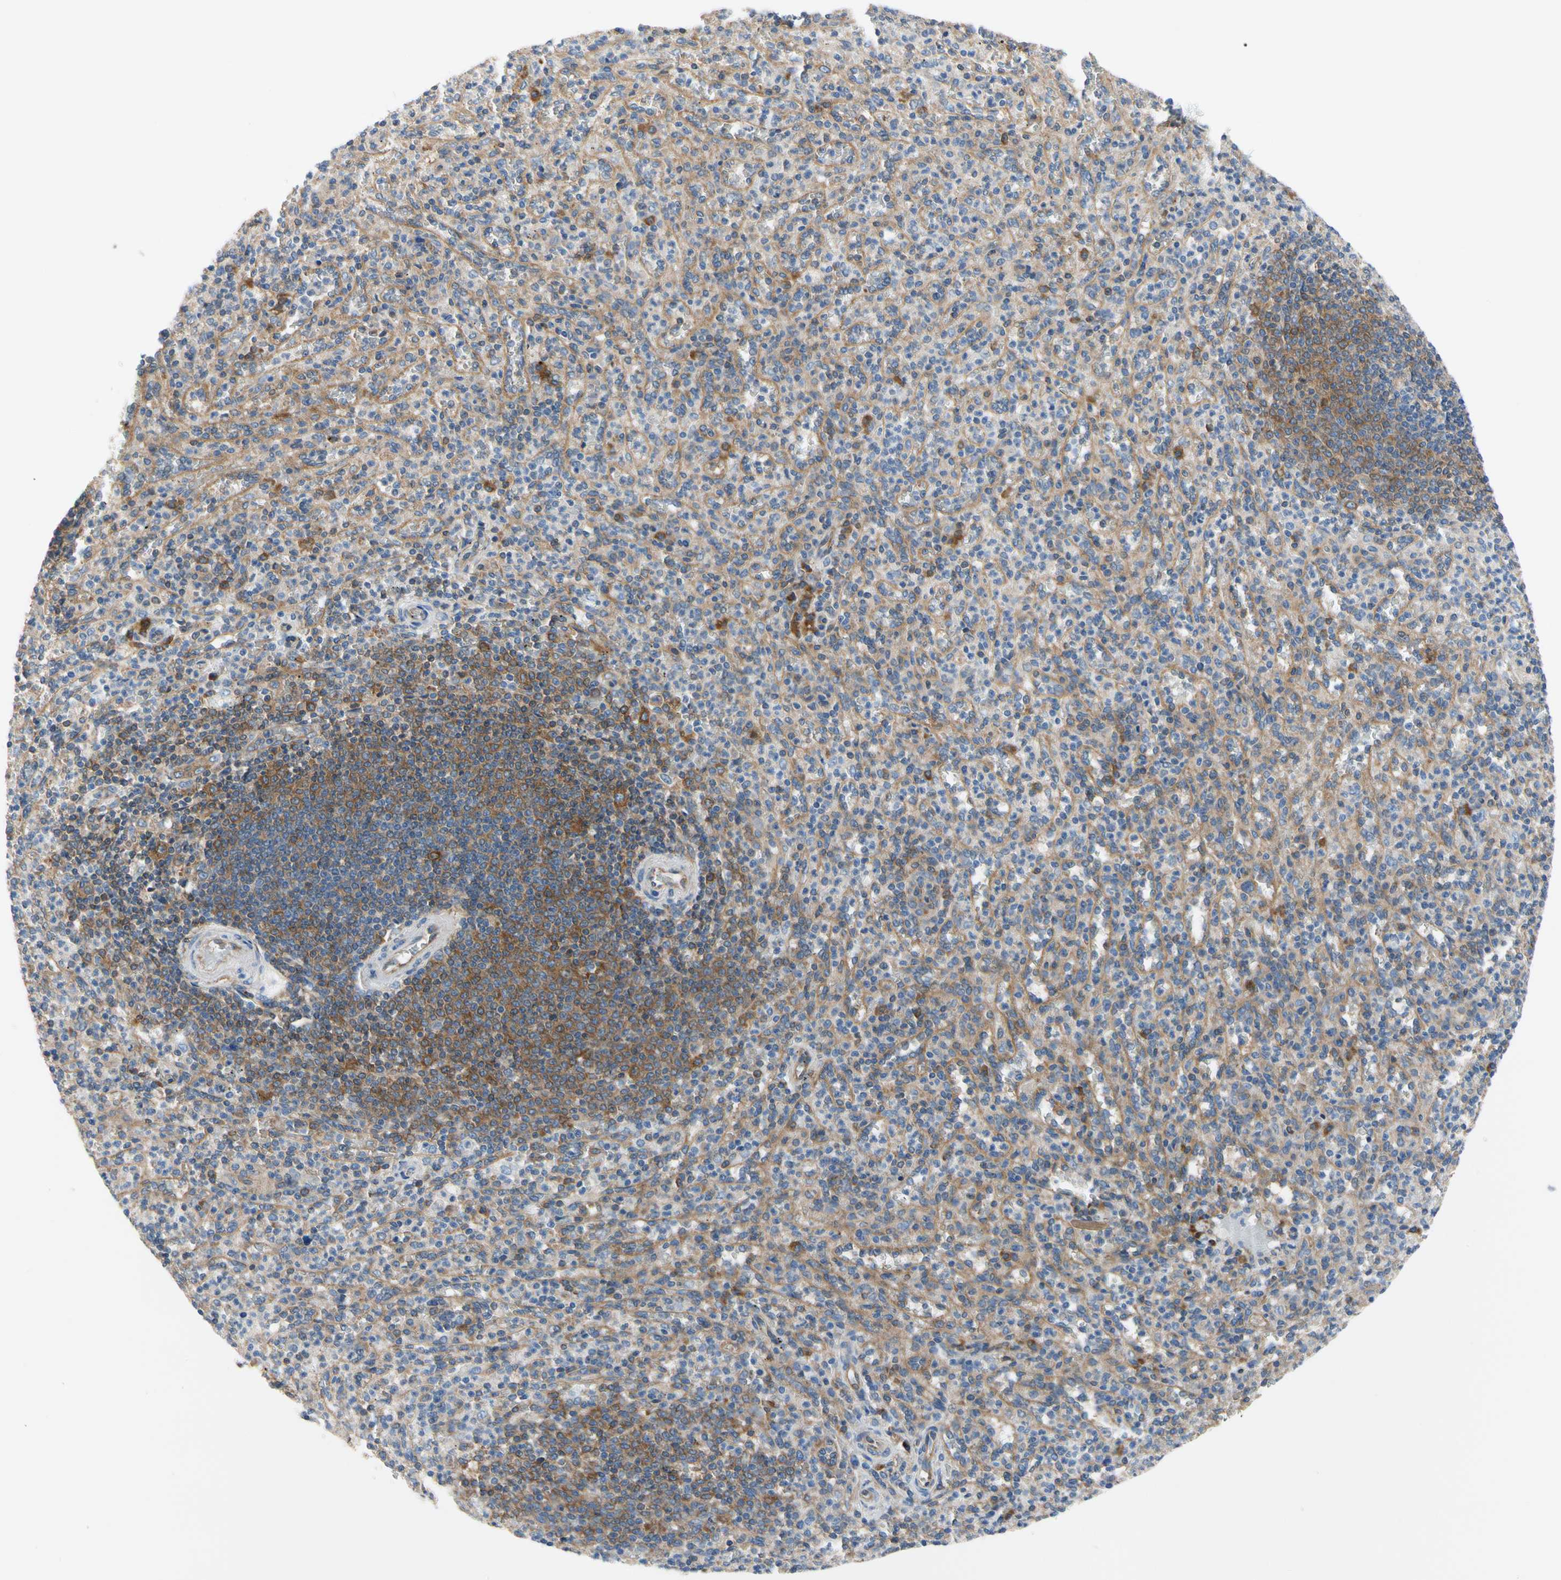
{"staining": {"intensity": "weak", "quantity": "25%-75%", "location": "cytoplasmic/membranous"}, "tissue": "spleen", "cell_type": "Cells in red pulp", "image_type": "normal", "snomed": [{"axis": "morphology", "description": "Normal tissue, NOS"}, {"axis": "topography", "description": "Spleen"}], "caption": "This image displays IHC staining of normal spleen, with low weak cytoplasmic/membranous staining in about 25%-75% of cells in red pulp.", "gene": "GPHN", "patient": {"sex": "male", "age": 36}}